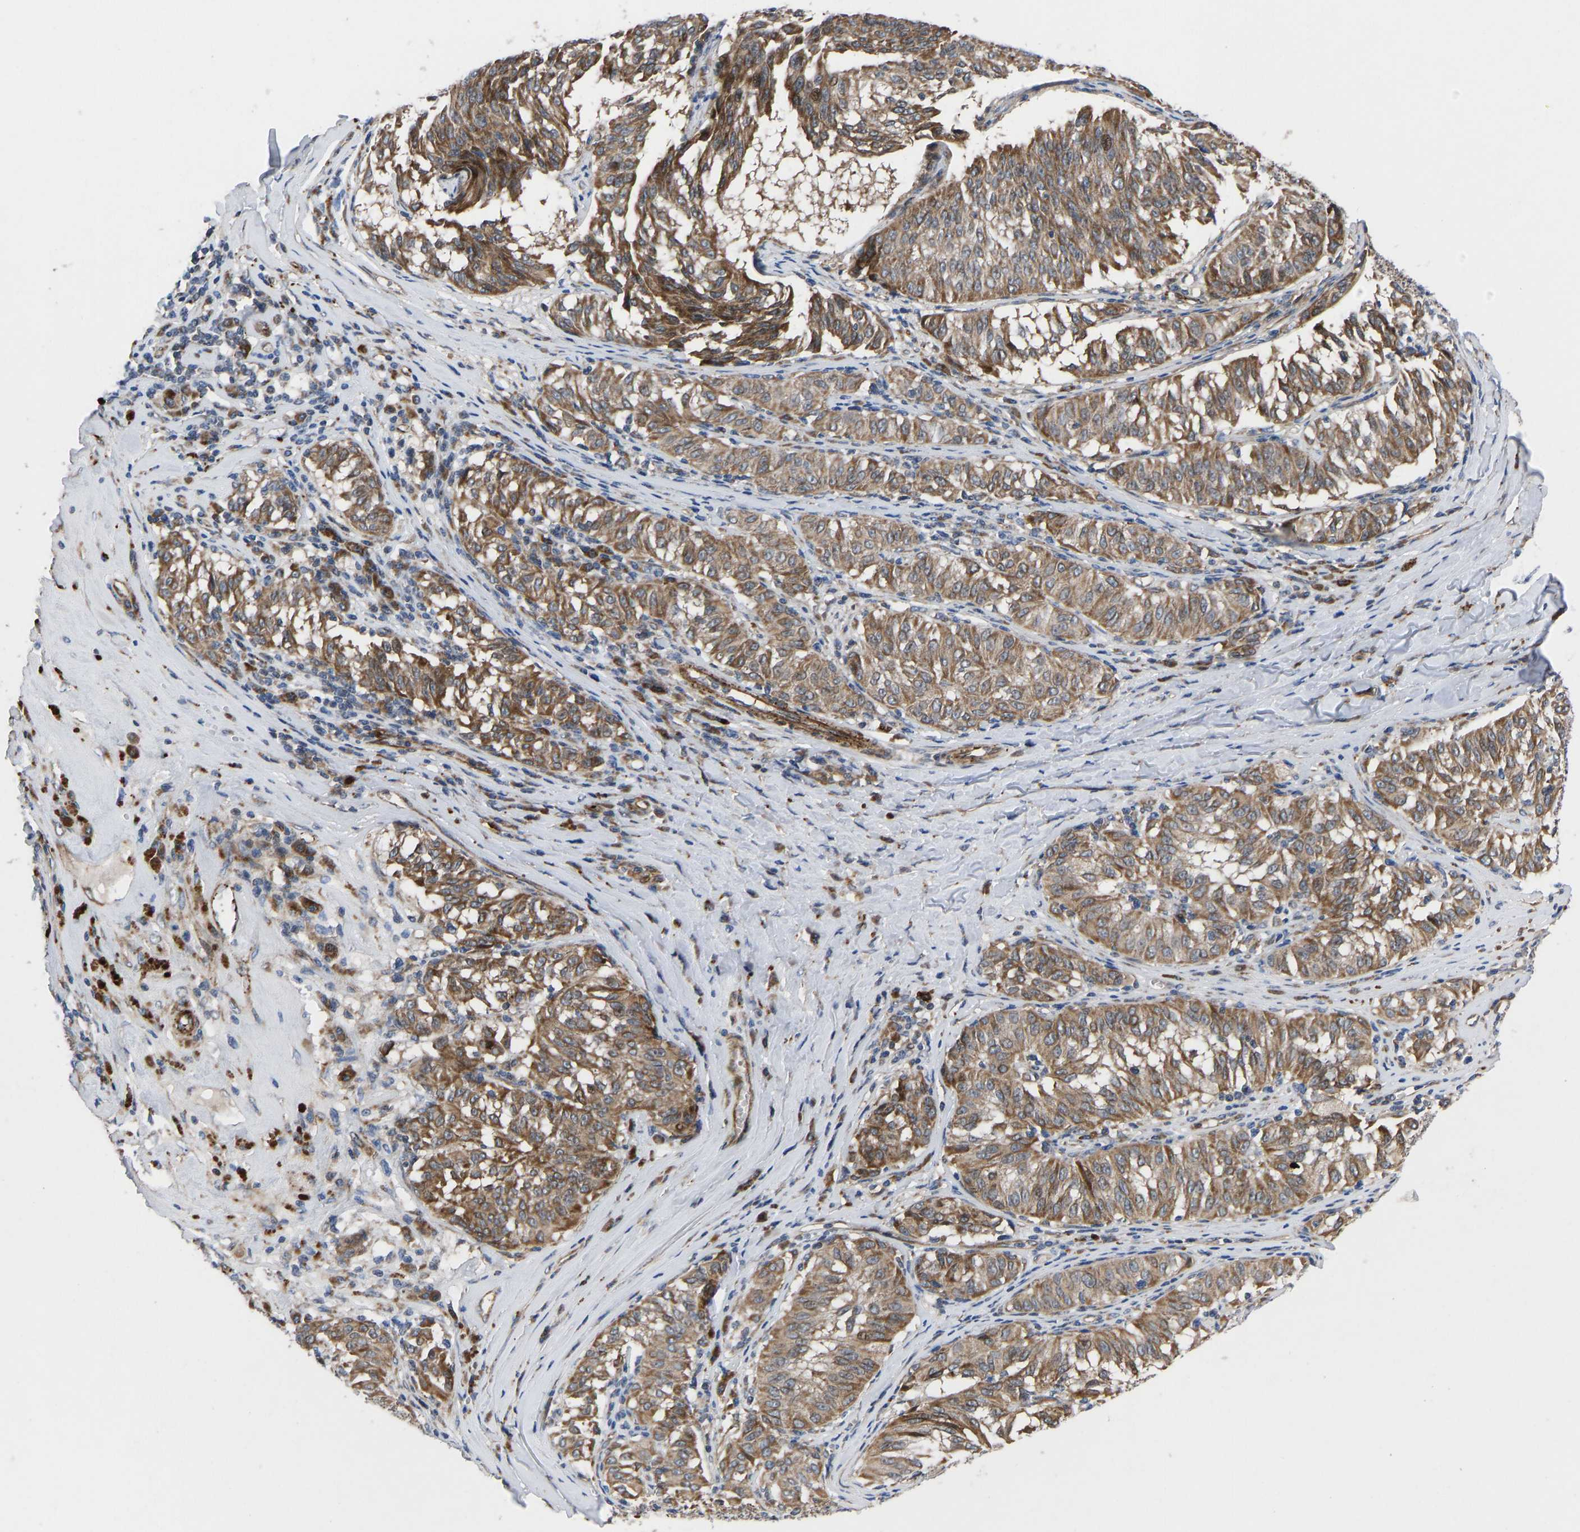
{"staining": {"intensity": "weak", "quantity": ">75%", "location": "cytoplasmic/membranous,nuclear"}, "tissue": "melanoma", "cell_type": "Tumor cells", "image_type": "cancer", "snomed": [{"axis": "morphology", "description": "Malignant melanoma, NOS"}, {"axis": "topography", "description": "Skin"}], "caption": "Protein expression analysis of melanoma exhibits weak cytoplasmic/membranous and nuclear positivity in approximately >75% of tumor cells.", "gene": "TMEM38B", "patient": {"sex": "female", "age": 72}}